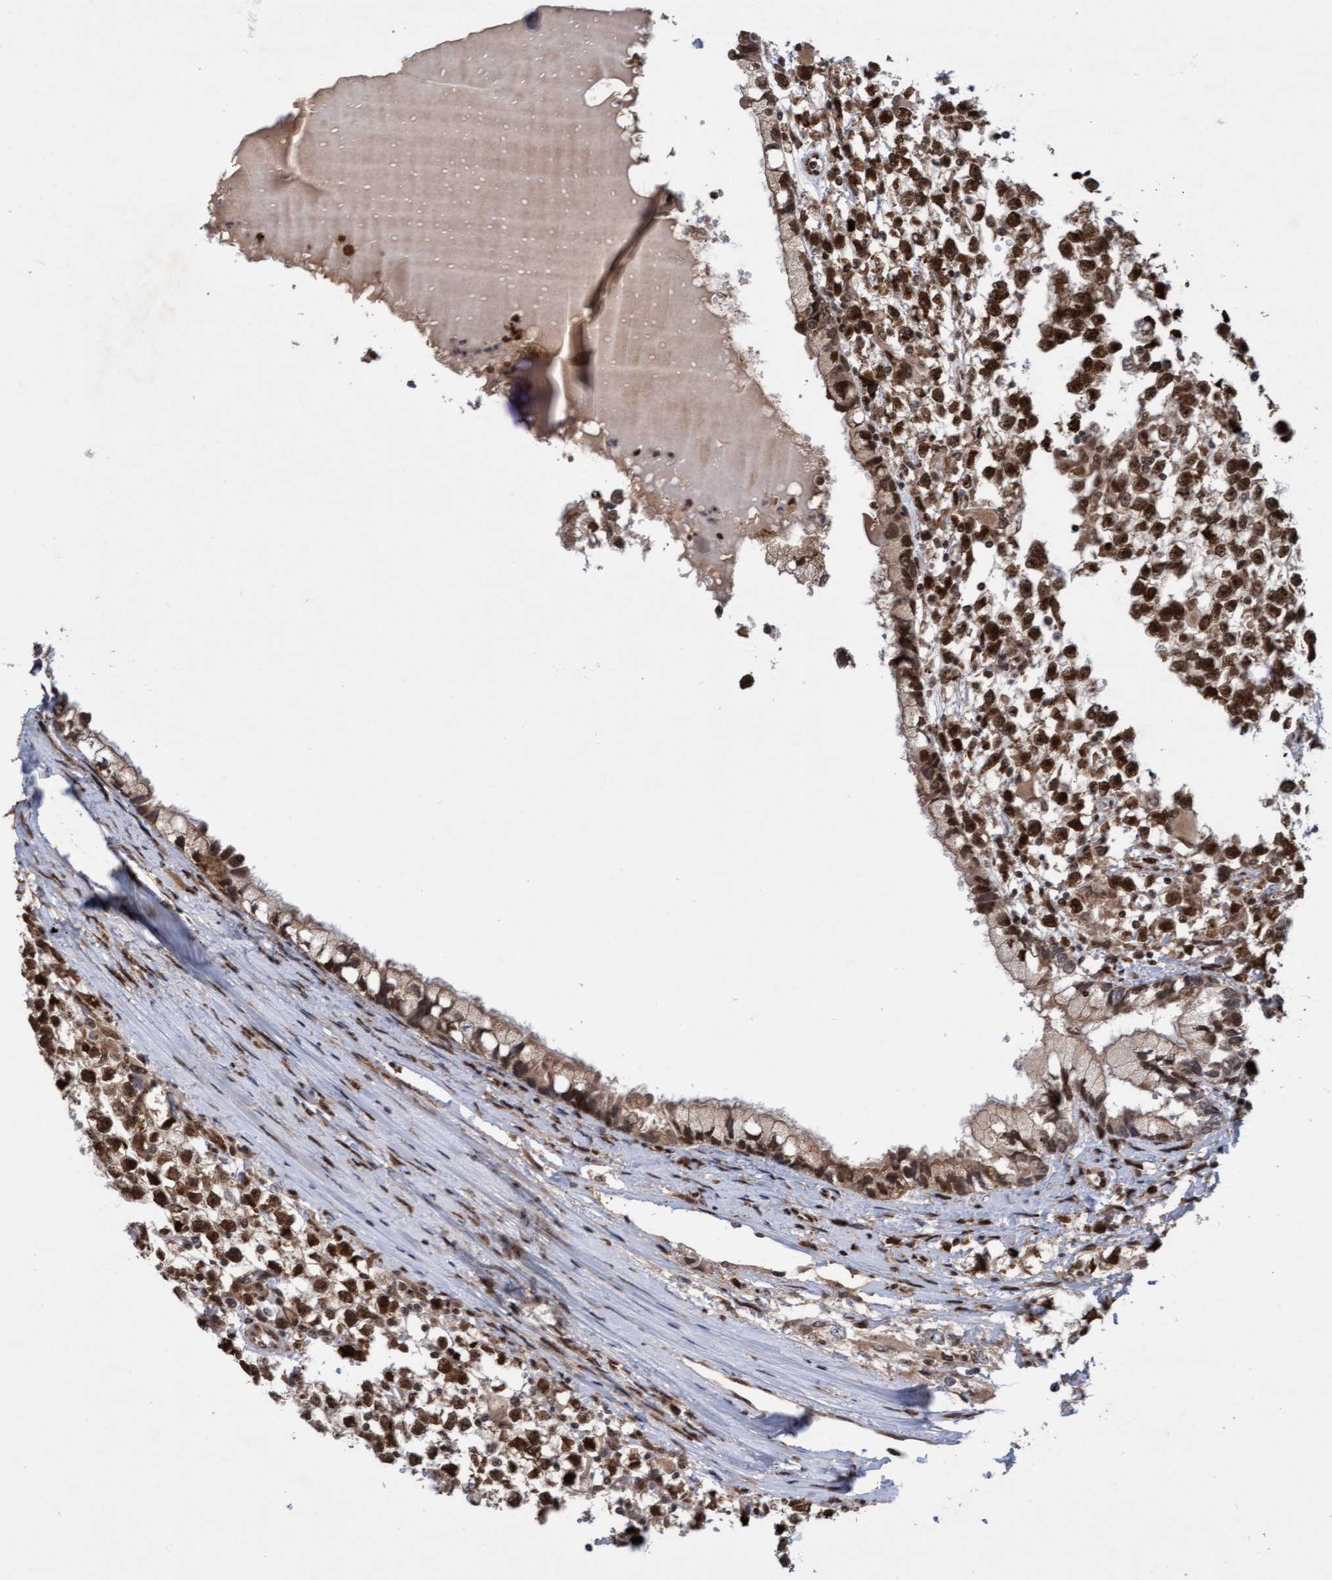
{"staining": {"intensity": "strong", "quantity": ">75%", "location": "cytoplasmic/membranous,nuclear"}, "tissue": "testis cancer", "cell_type": "Tumor cells", "image_type": "cancer", "snomed": [{"axis": "morphology", "description": "Seminoma, NOS"}, {"axis": "morphology", "description": "Carcinoma, Embryonal, NOS"}, {"axis": "topography", "description": "Testis"}], "caption": "Testis cancer stained for a protein (brown) exhibits strong cytoplasmic/membranous and nuclear positive expression in approximately >75% of tumor cells.", "gene": "TANC2", "patient": {"sex": "male", "age": 51}}